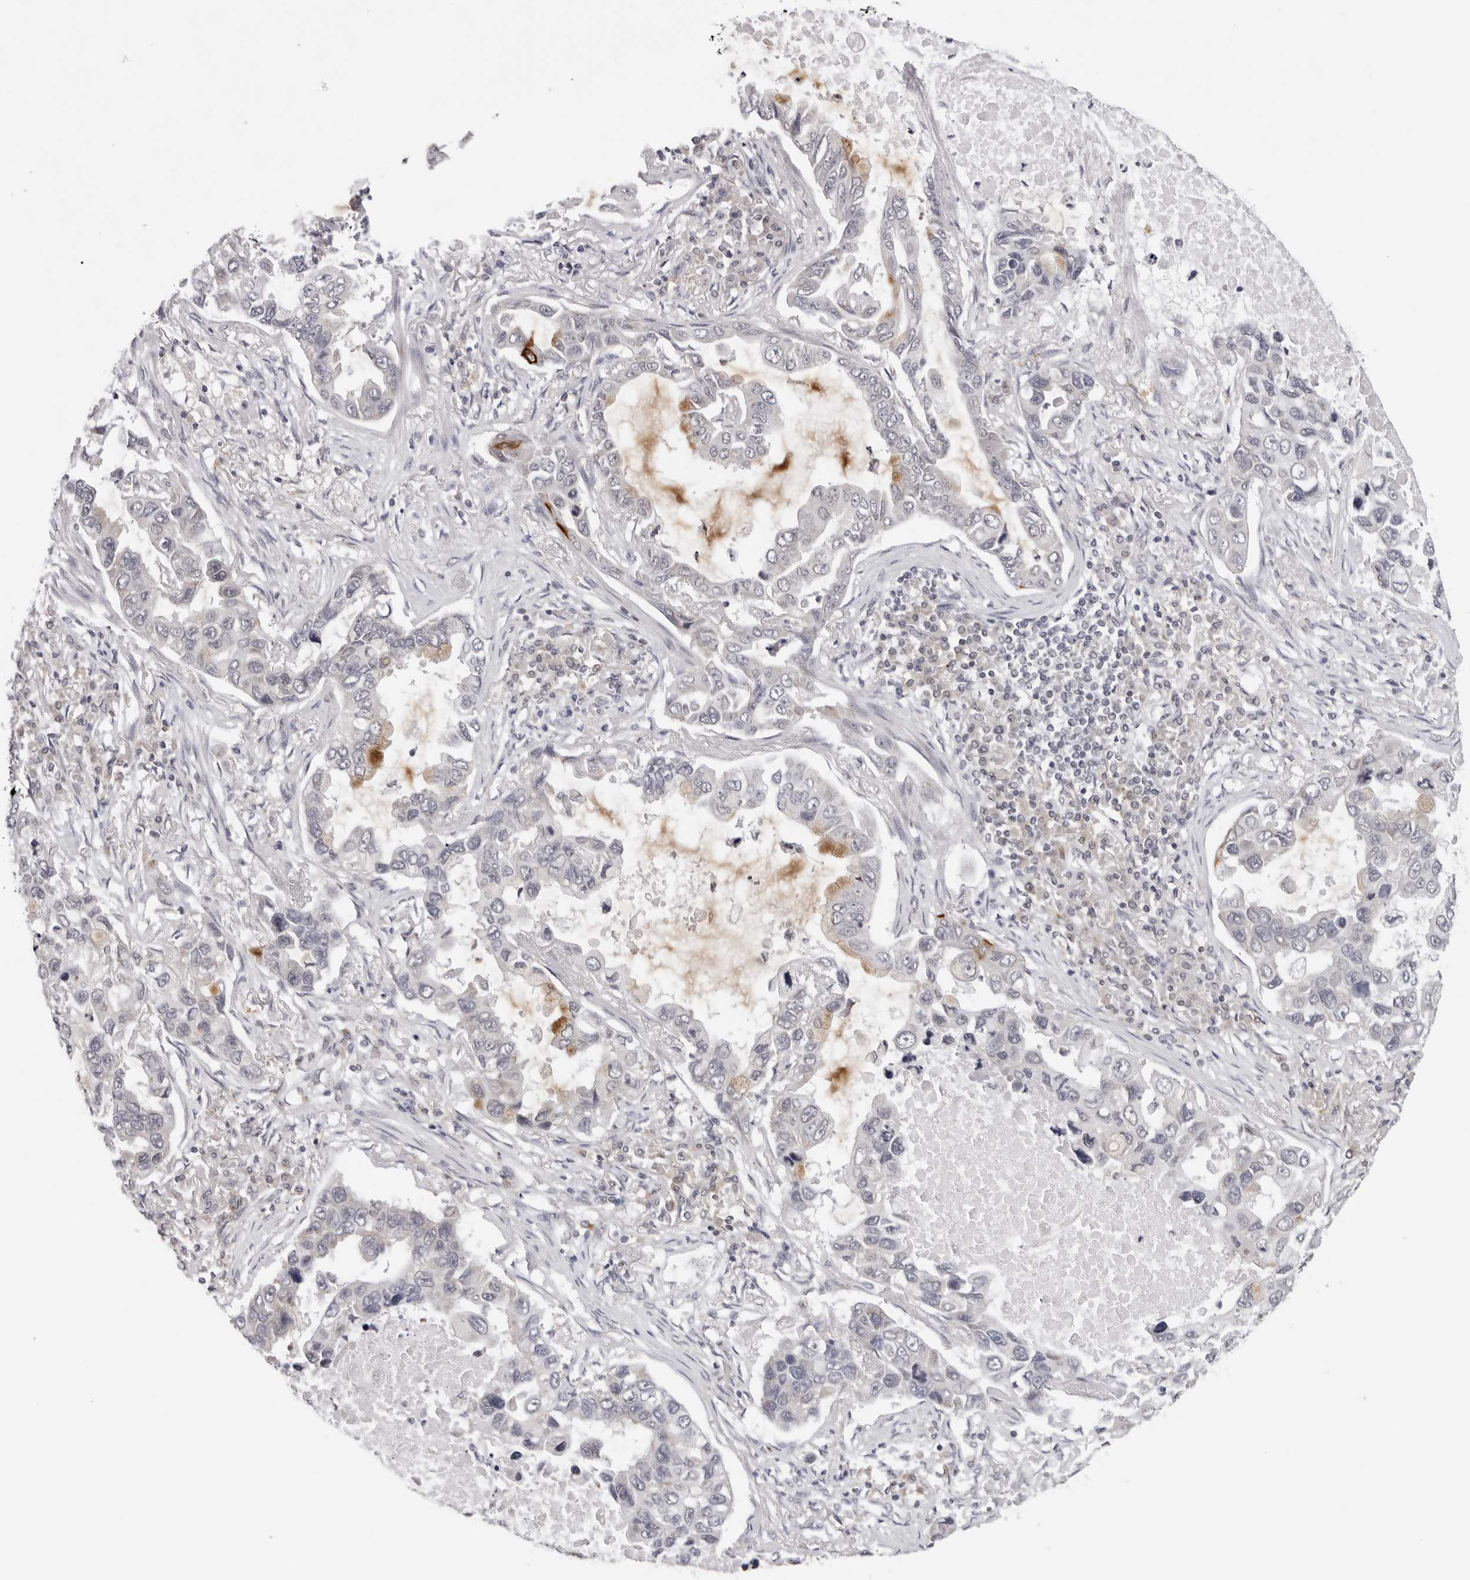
{"staining": {"intensity": "negative", "quantity": "none", "location": "none"}, "tissue": "lung cancer", "cell_type": "Tumor cells", "image_type": "cancer", "snomed": [{"axis": "morphology", "description": "Adenocarcinoma, NOS"}, {"axis": "topography", "description": "Lung"}], "caption": "Lung cancer stained for a protein using IHC shows no staining tumor cells.", "gene": "PRUNE1", "patient": {"sex": "male", "age": 64}}